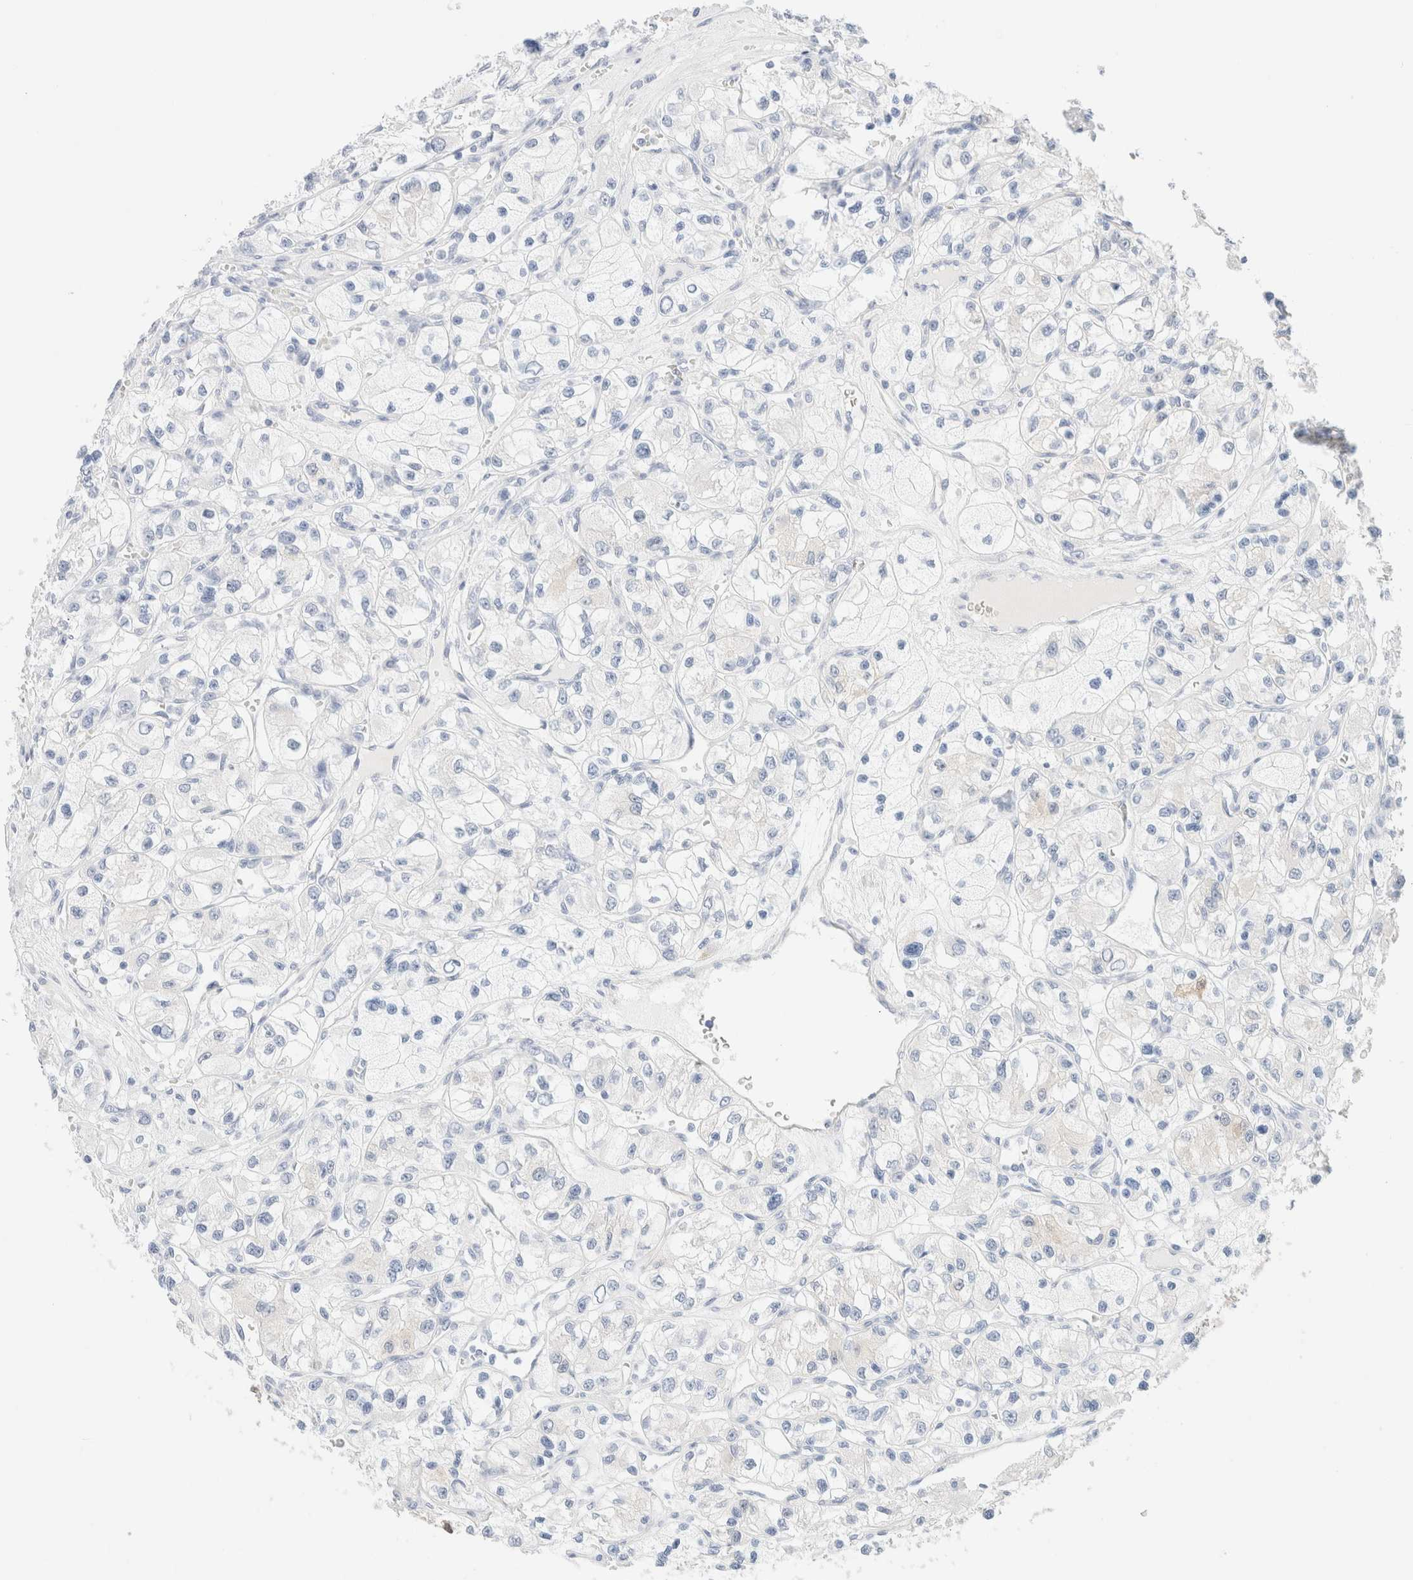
{"staining": {"intensity": "negative", "quantity": "none", "location": "none"}, "tissue": "renal cancer", "cell_type": "Tumor cells", "image_type": "cancer", "snomed": [{"axis": "morphology", "description": "Adenocarcinoma, NOS"}, {"axis": "topography", "description": "Kidney"}], "caption": "Immunohistochemistry of human renal adenocarcinoma demonstrates no expression in tumor cells.", "gene": "DPYS", "patient": {"sex": "female", "age": 57}}